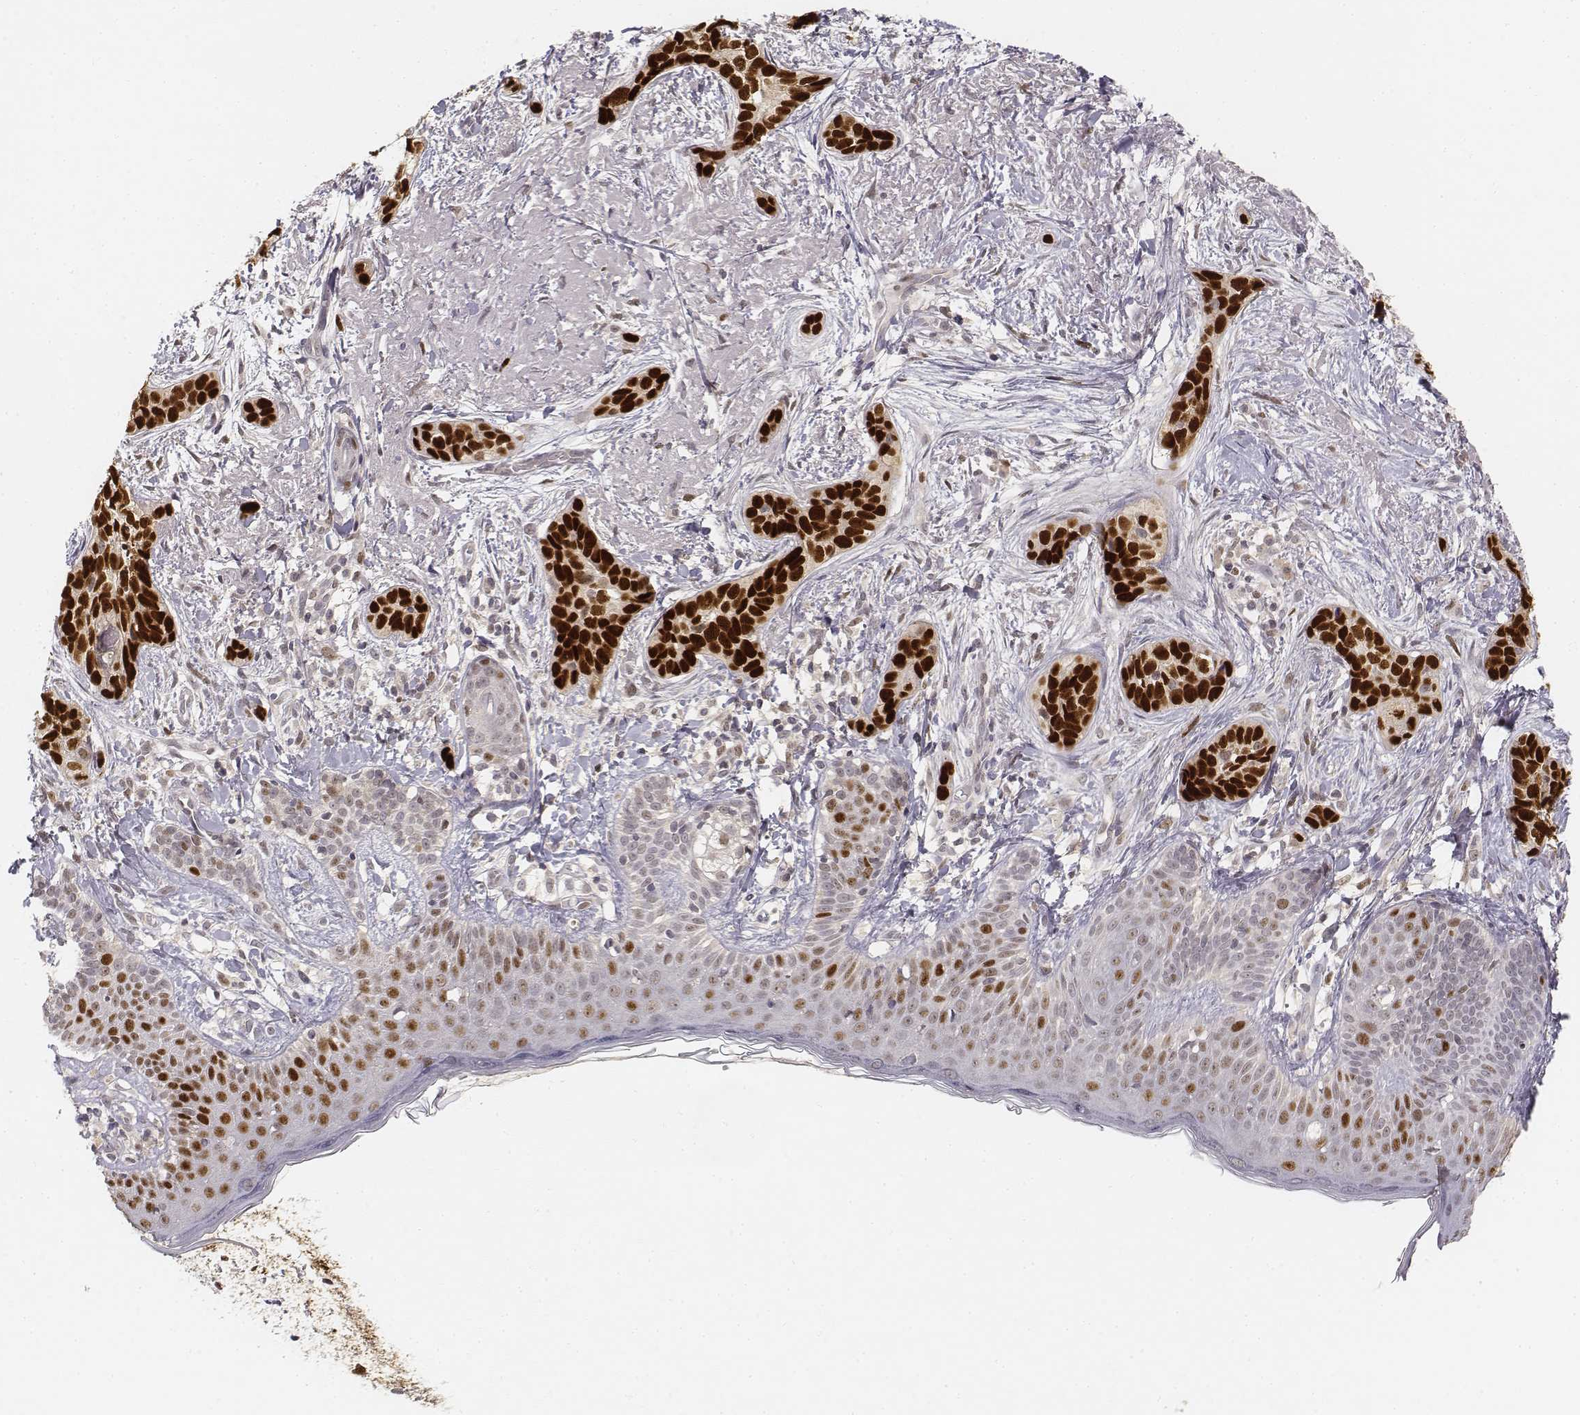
{"staining": {"intensity": "strong", "quantity": ">75%", "location": "nuclear"}, "tissue": "skin cancer", "cell_type": "Tumor cells", "image_type": "cancer", "snomed": [{"axis": "morphology", "description": "Basal cell carcinoma"}, {"axis": "topography", "description": "Skin"}], "caption": "Strong nuclear expression is identified in approximately >75% of tumor cells in skin basal cell carcinoma. The staining was performed using DAB to visualize the protein expression in brown, while the nuclei were stained in blue with hematoxylin (Magnification: 20x).", "gene": "FANCD2", "patient": {"sex": "male", "age": 87}}